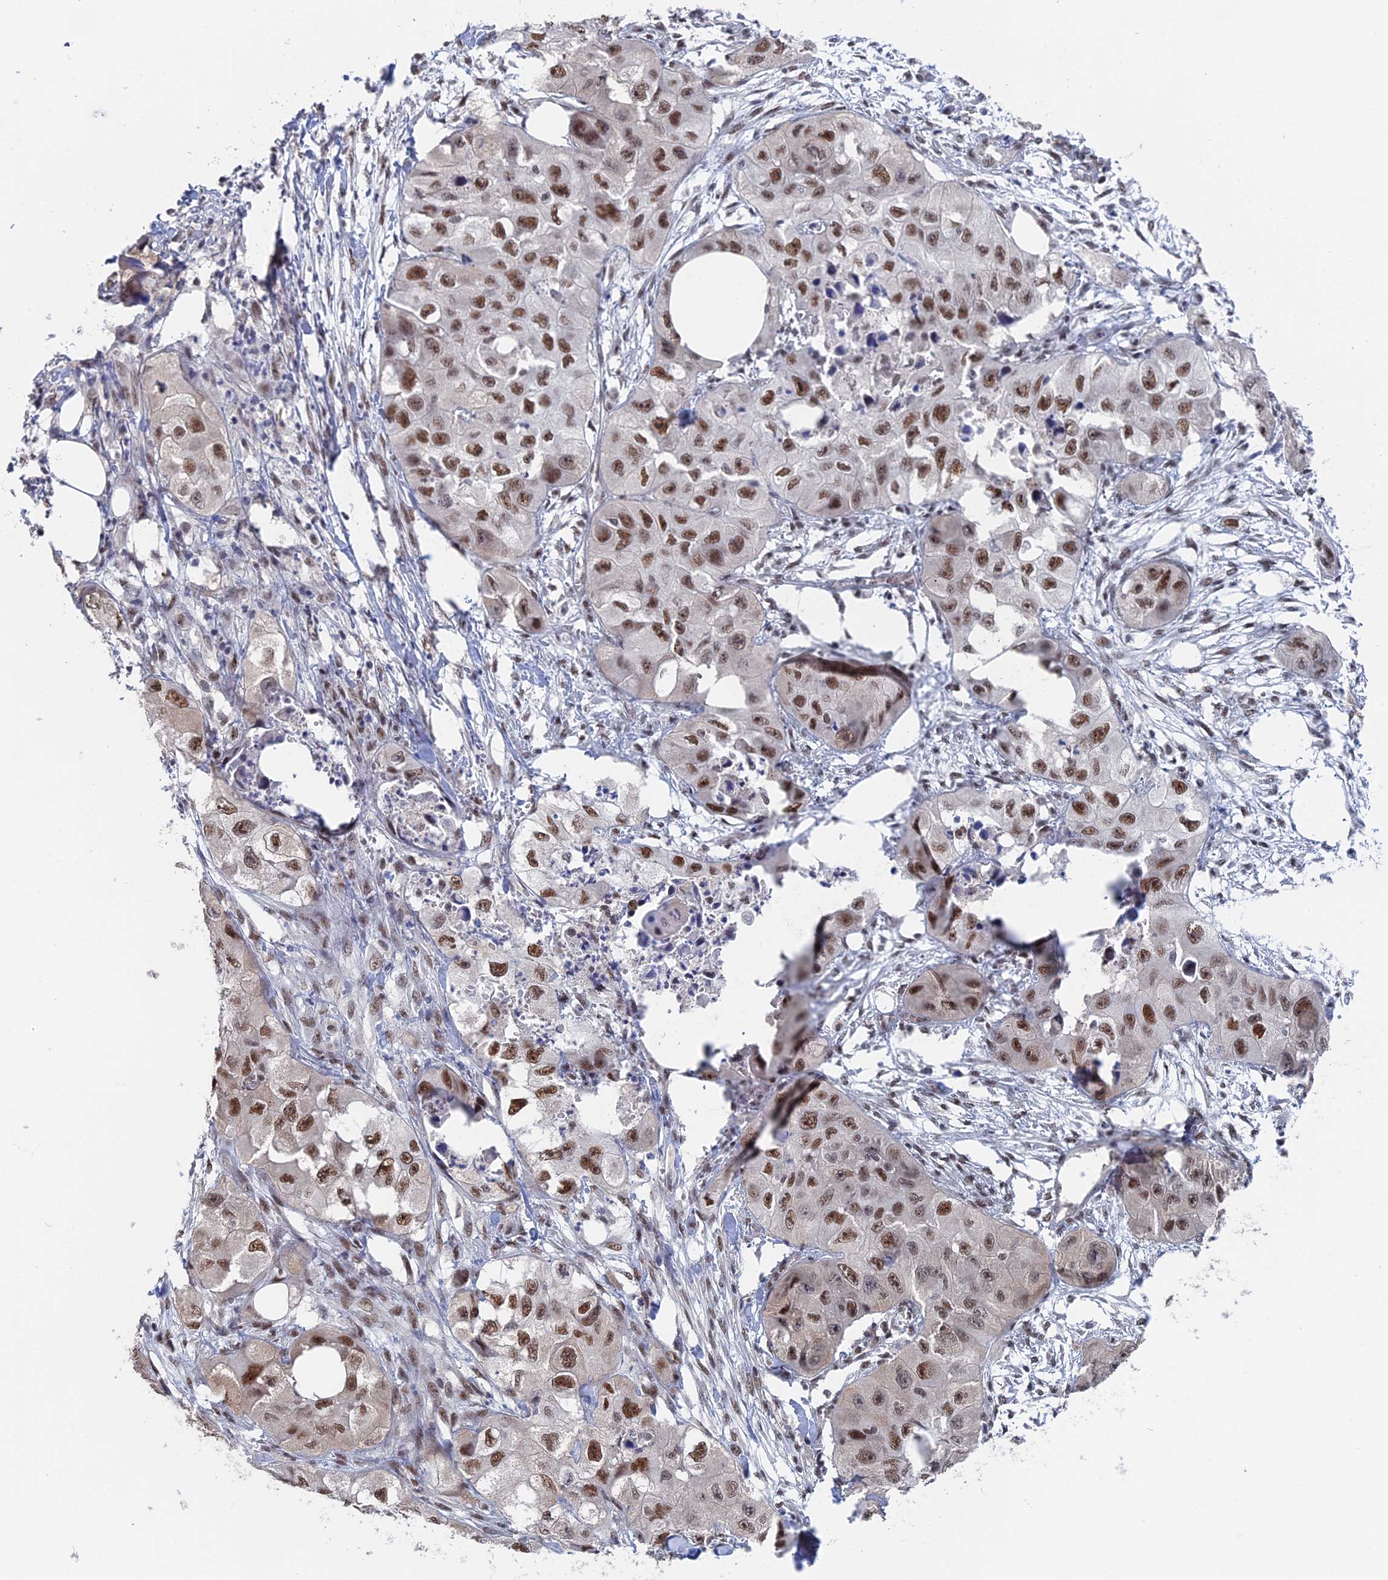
{"staining": {"intensity": "moderate", "quantity": ">75%", "location": "nuclear"}, "tissue": "skin cancer", "cell_type": "Tumor cells", "image_type": "cancer", "snomed": [{"axis": "morphology", "description": "Squamous cell carcinoma, NOS"}, {"axis": "topography", "description": "Skin"}, {"axis": "topography", "description": "Subcutis"}], "caption": "Immunohistochemical staining of human skin cancer demonstrates moderate nuclear protein staining in about >75% of tumor cells.", "gene": "TSSC4", "patient": {"sex": "male", "age": 73}}